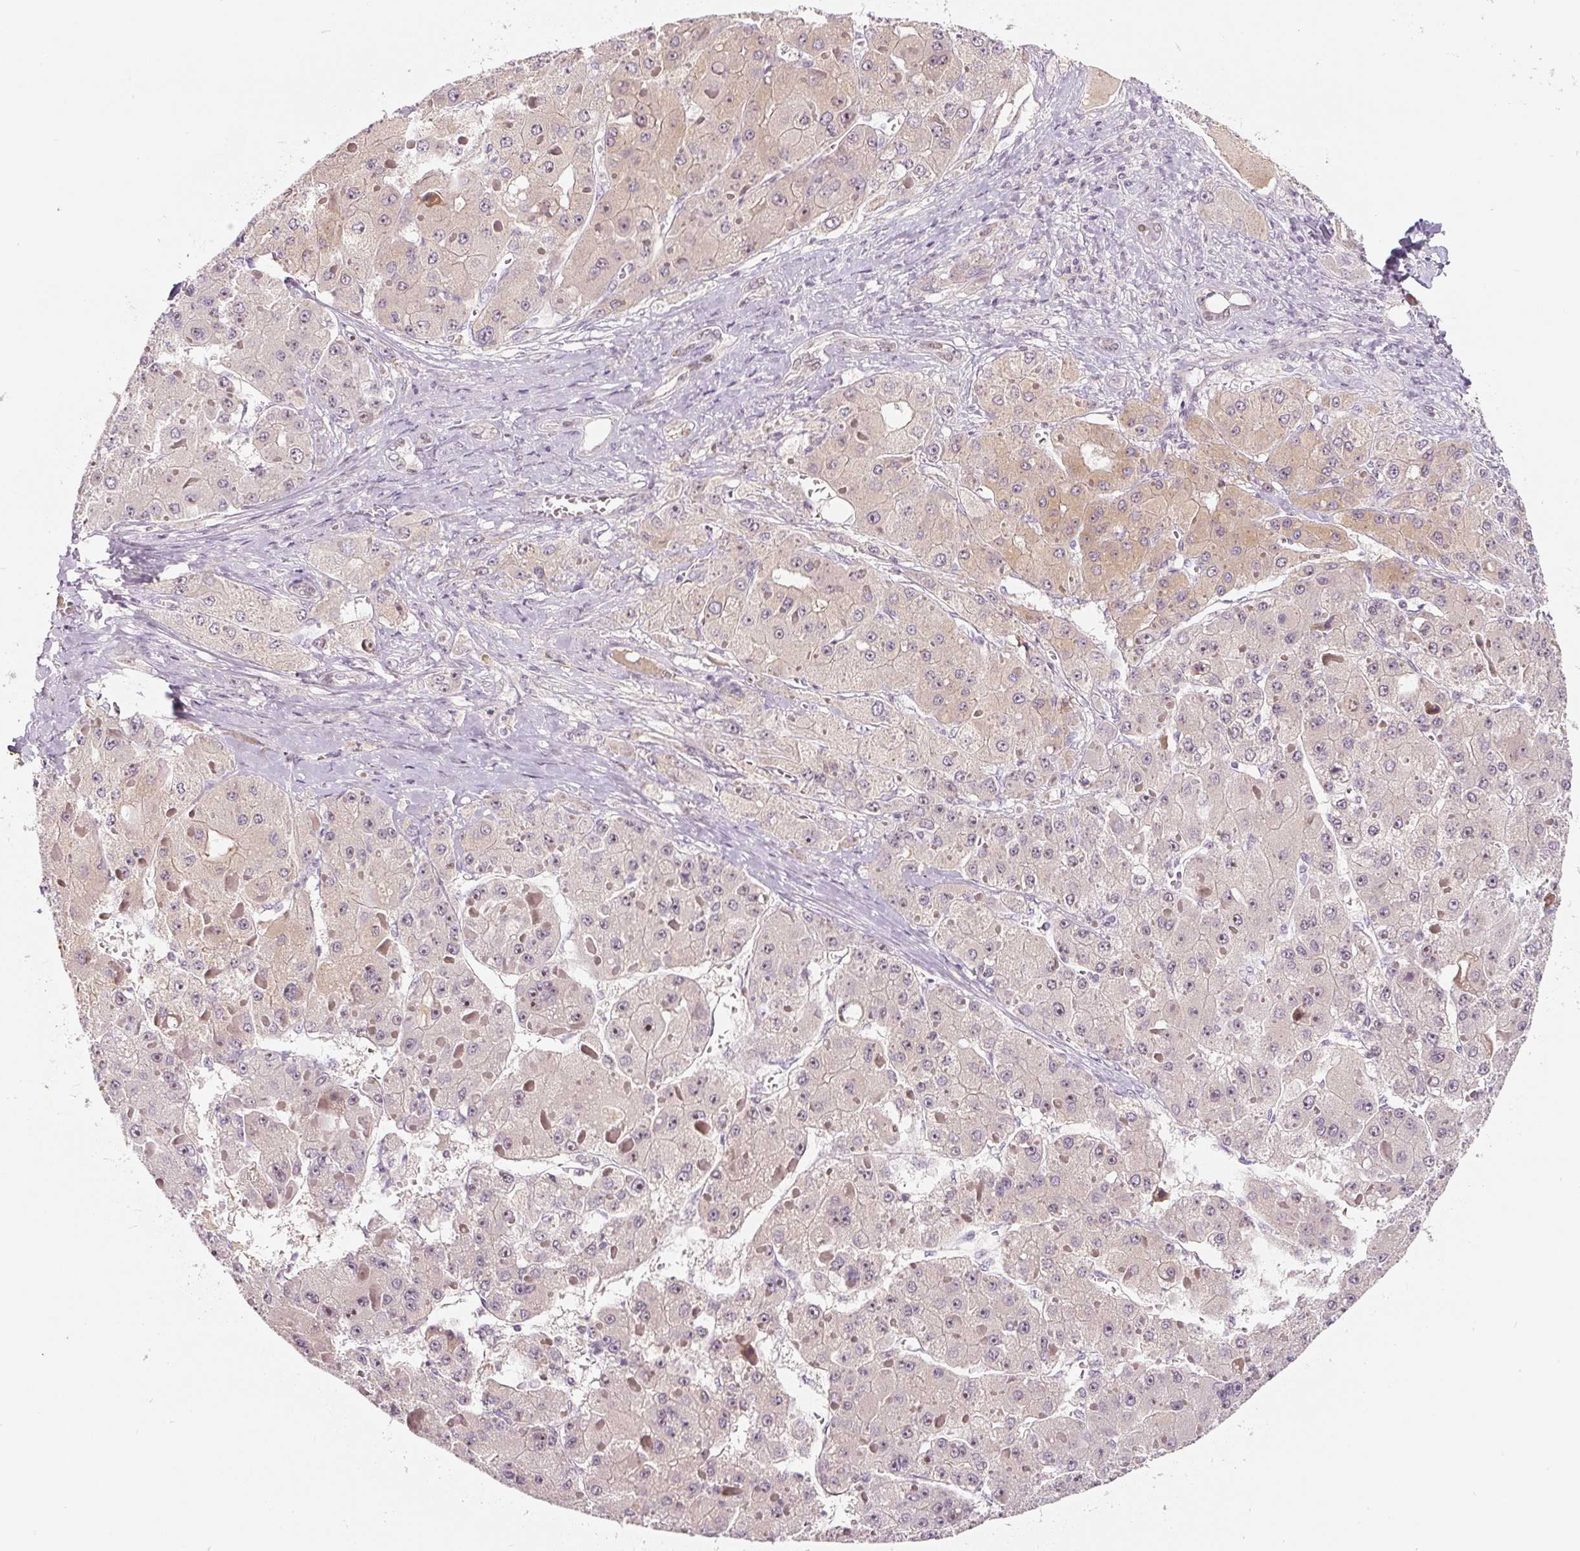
{"staining": {"intensity": "moderate", "quantity": "25%-75%", "location": "nuclear"}, "tissue": "liver cancer", "cell_type": "Tumor cells", "image_type": "cancer", "snomed": [{"axis": "morphology", "description": "Carcinoma, Hepatocellular, NOS"}, {"axis": "topography", "description": "Liver"}], "caption": "Moderate nuclear positivity is seen in approximately 25%-75% of tumor cells in liver cancer (hepatocellular carcinoma).", "gene": "PWWP3B", "patient": {"sex": "female", "age": 73}}